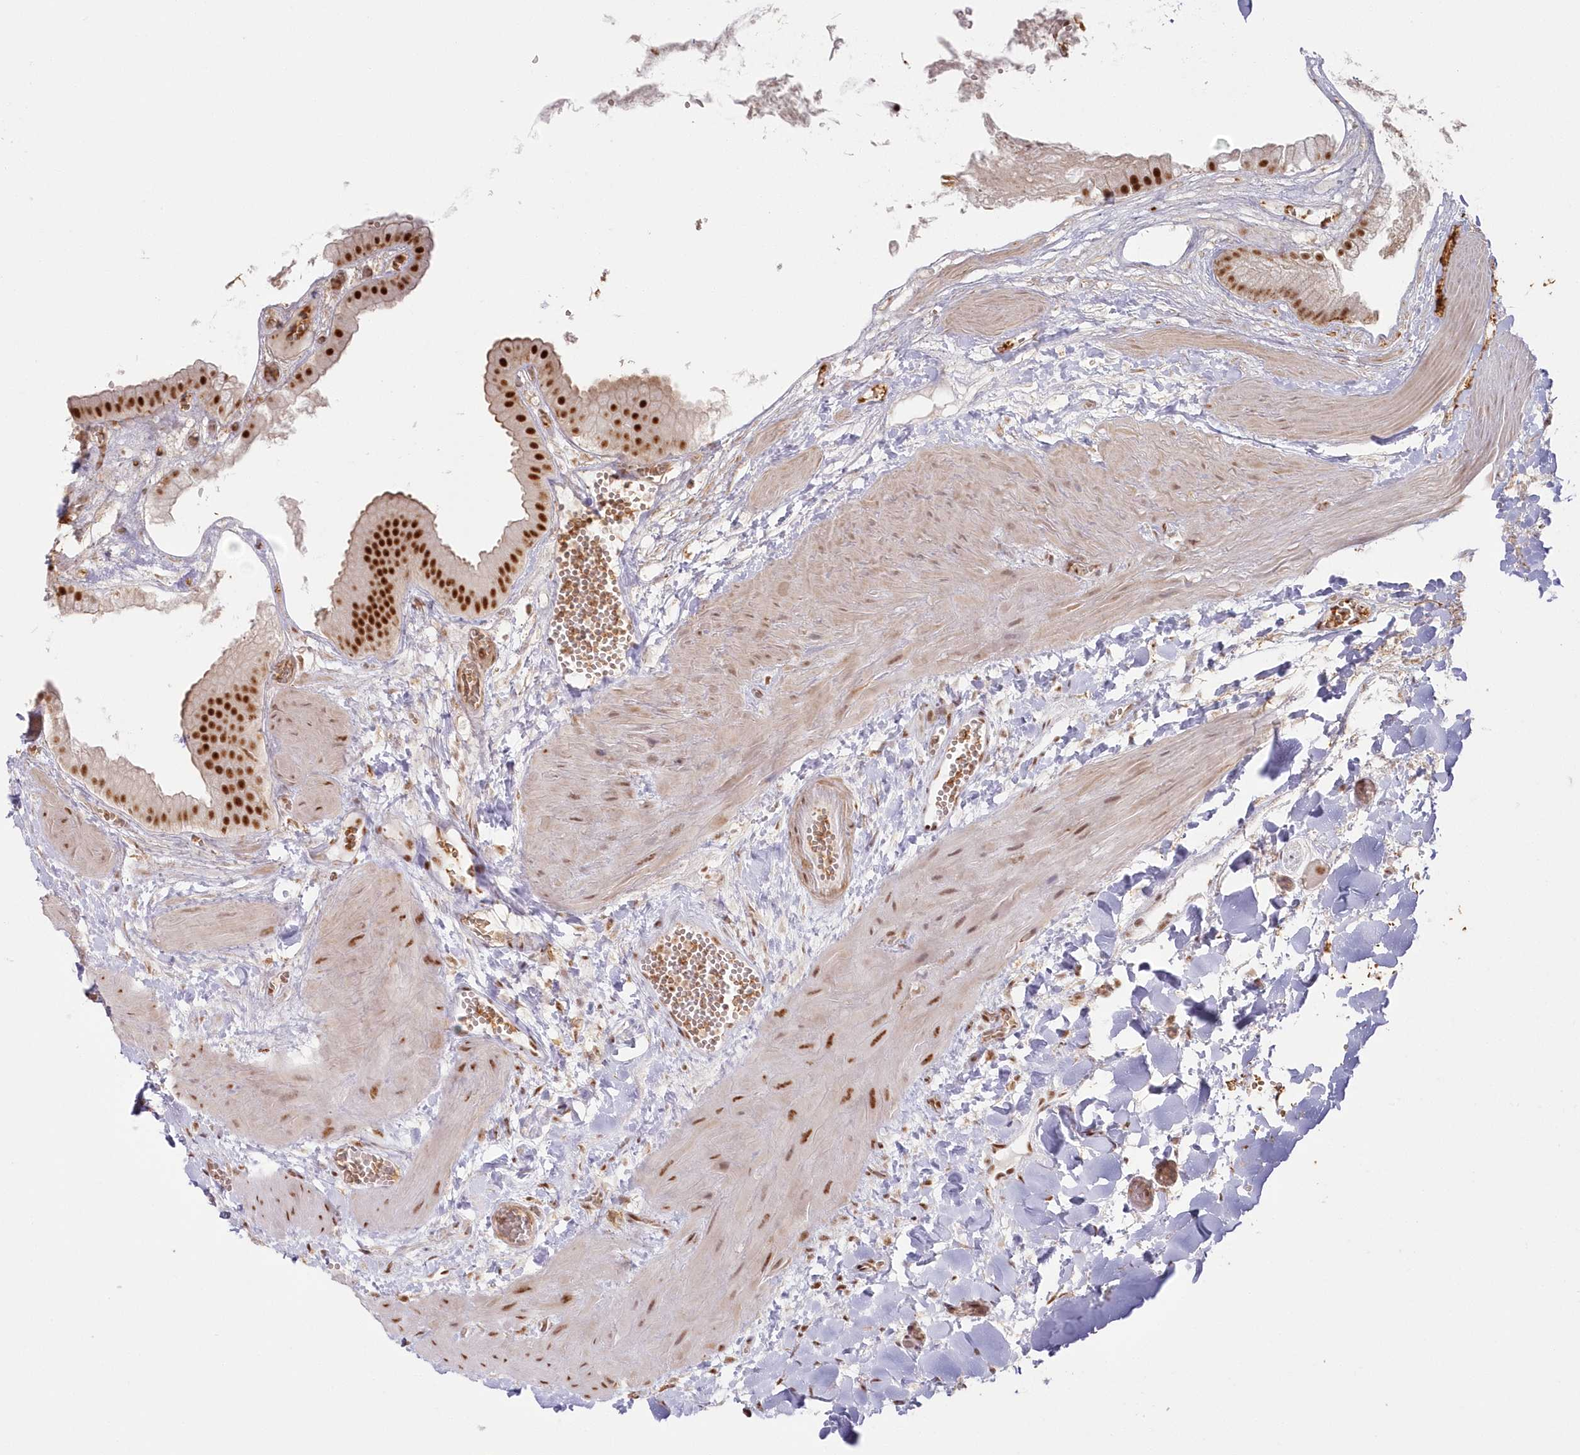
{"staining": {"intensity": "strong", "quantity": ">75%", "location": "nuclear"}, "tissue": "gallbladder", "cell_type": "Glandular cells", "image_type": "normal", "snomed": [{"axis": "morphology", "description": "Normal tissue, NOS"}, {"axis": "topography", "description": "Gallbladder"}], "caption": "A brown stain labels strong nuclear expression of a protein in glandular cells of unremarkable human gallbladder.", "gene": "DDX46", "patient": {"sex": "male", "age": 55}}